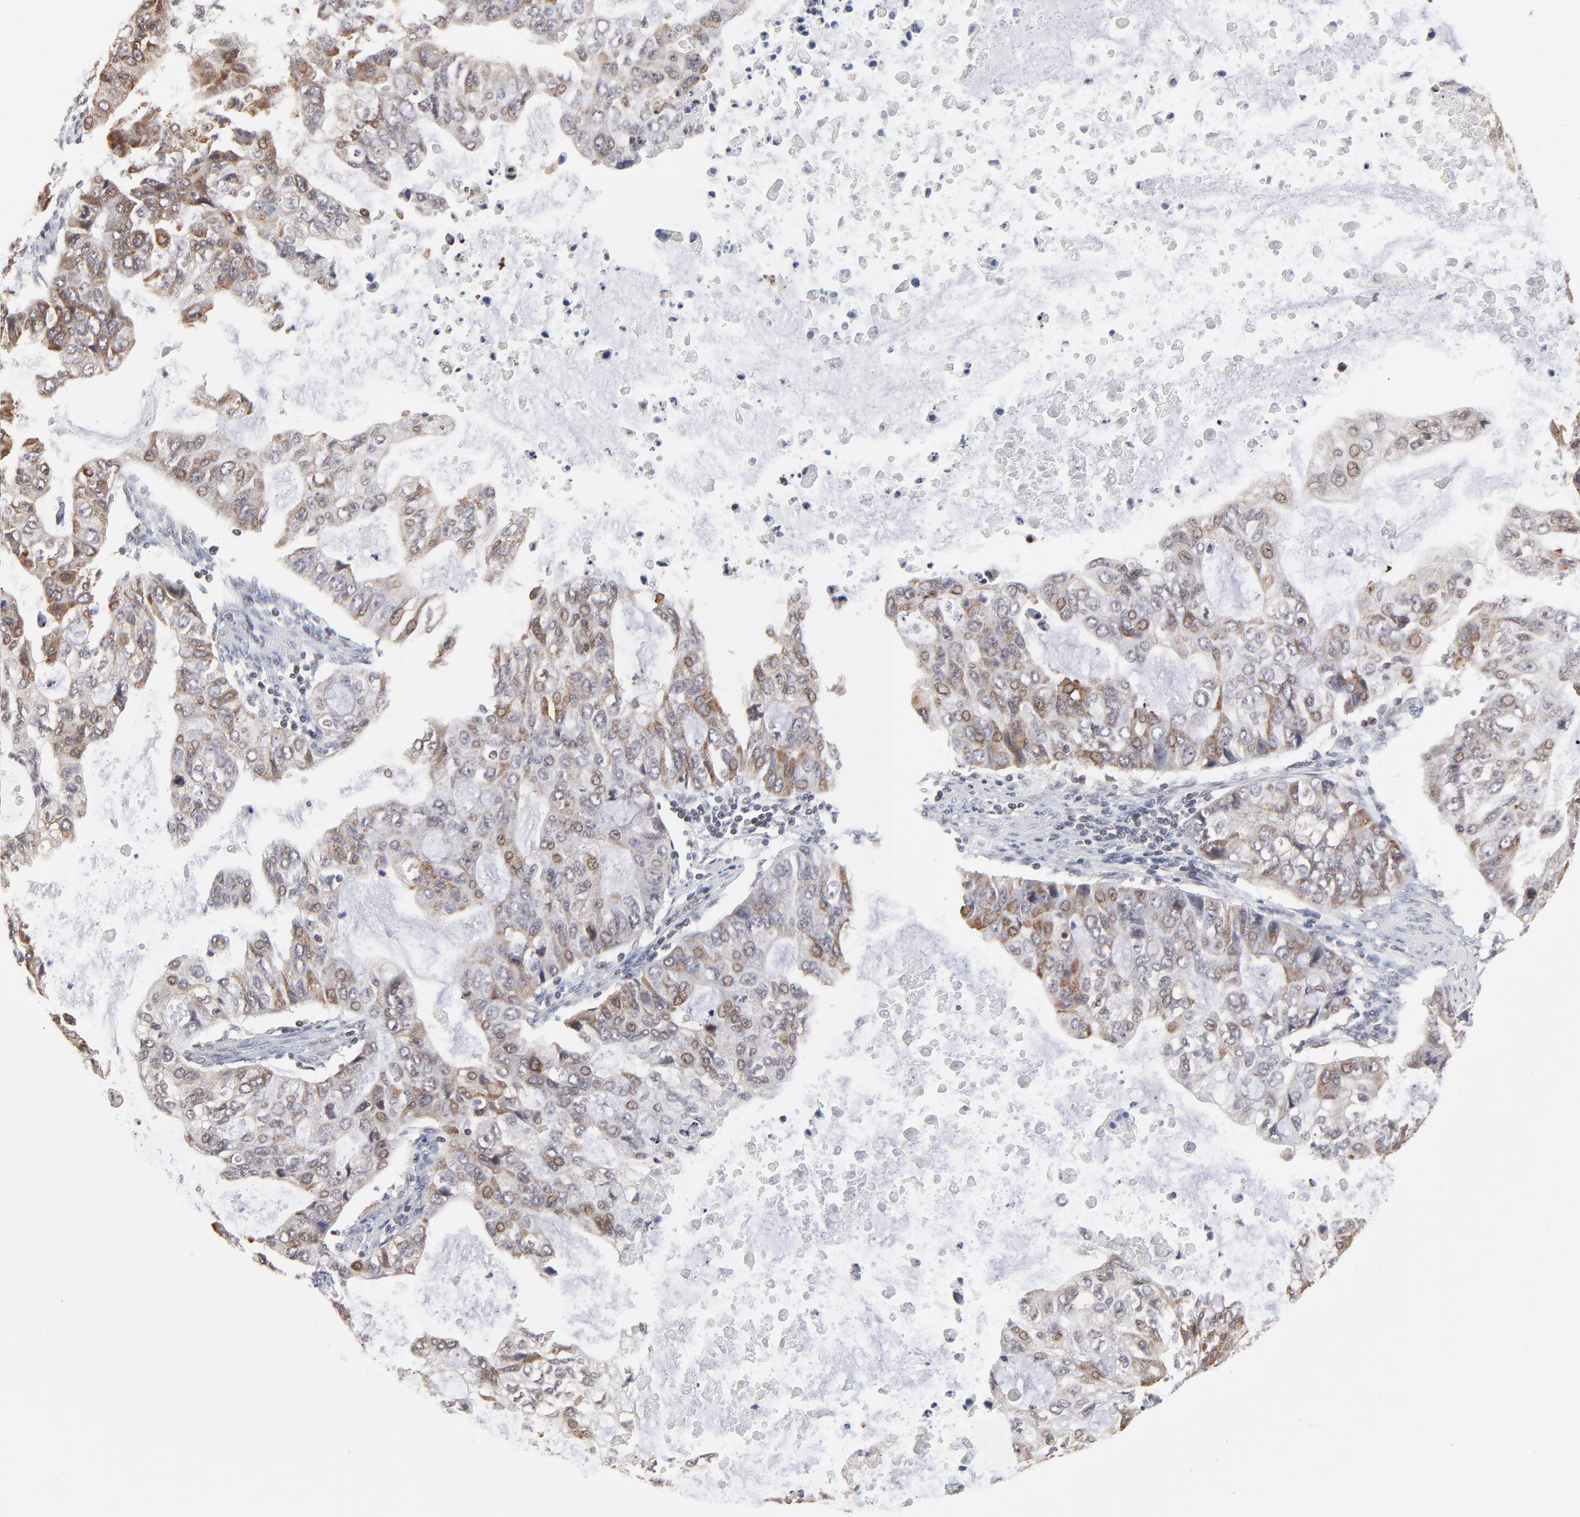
{"staining": {"intensity": "moderate", "quantity": "25%-75%", "location": "nuclear"}, "tissue": "stomach cancer", "cell_type": "Tumor cells", "image_type": "cancer", "snomed": [{"axis": "morphology", "description": "Adenocarcinoma, NOS"}, {"axis": "topography", "description": "Stomach, upper"}], "caption": "A high-resolution micrograph shows IHC staining of stomach cancer (adenocarcinoma), which displays moderate nuclear expression in approximately 25%-75% of tumor cells.", "gene": "ARIH1", "patient": {"sex": "female", "age": 52}}